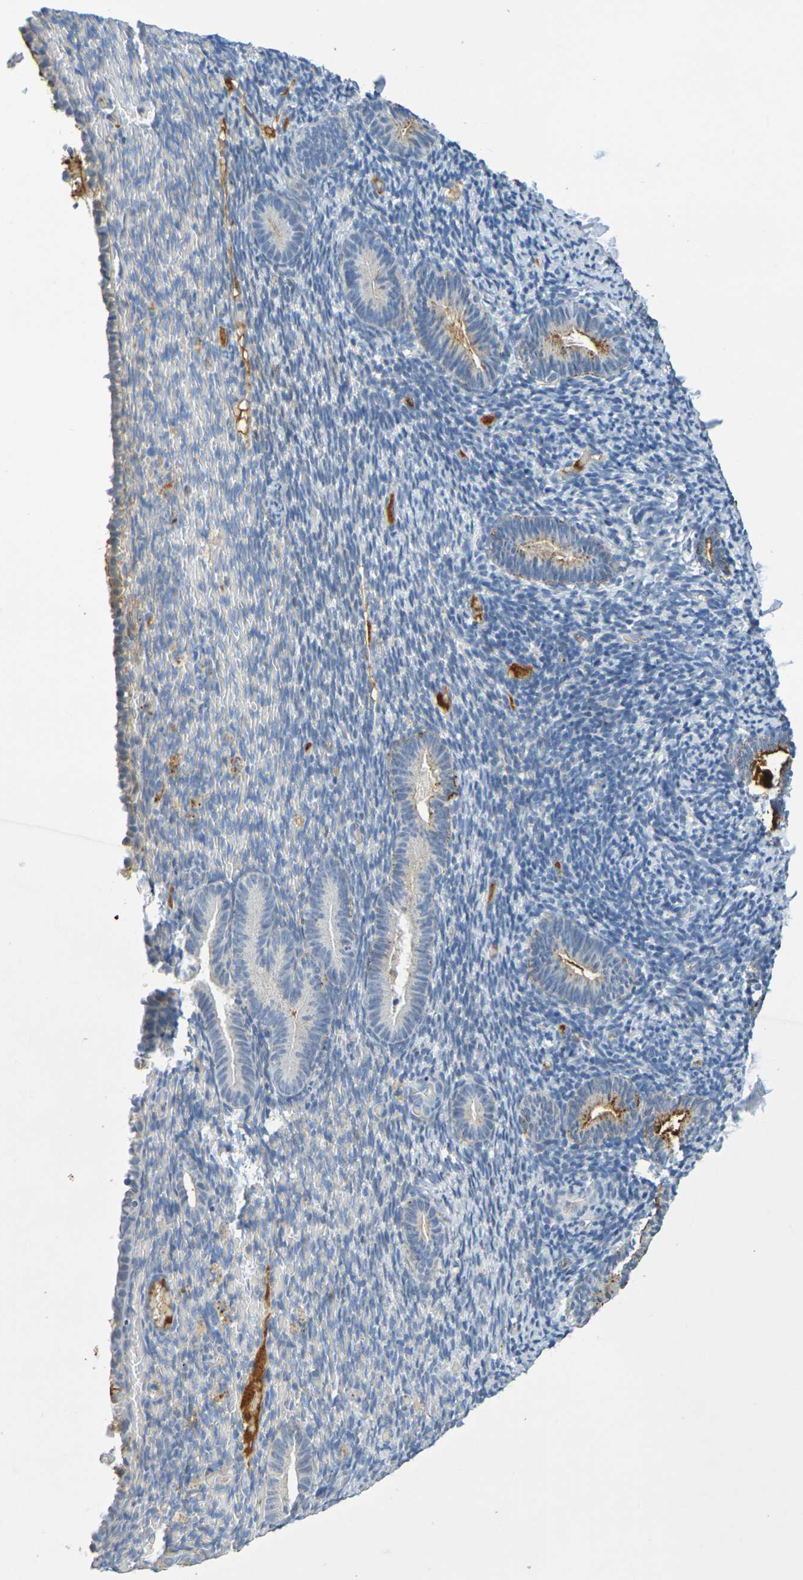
{"staining": {"intensity": "negative", "quantity": "none", "location": "none"}, "tissue": "endometrium", "cell_type": "Cells in endometrial stroma", "image_type": "normal", "snomed": [{"axis": "morphology", "description": "Normal tissue, NOS"}, {"axis": "topography", "description": "Endometrium"}], "caption": "Cells in endometrial stroma show no significant protein expression in benign endometrium. (DAB (3,3'-diaminobenzidine) immunohistochemistry (IHC), high magnification).", "gene": "IL10", "patient": {"sex": "female", "age": 51}}